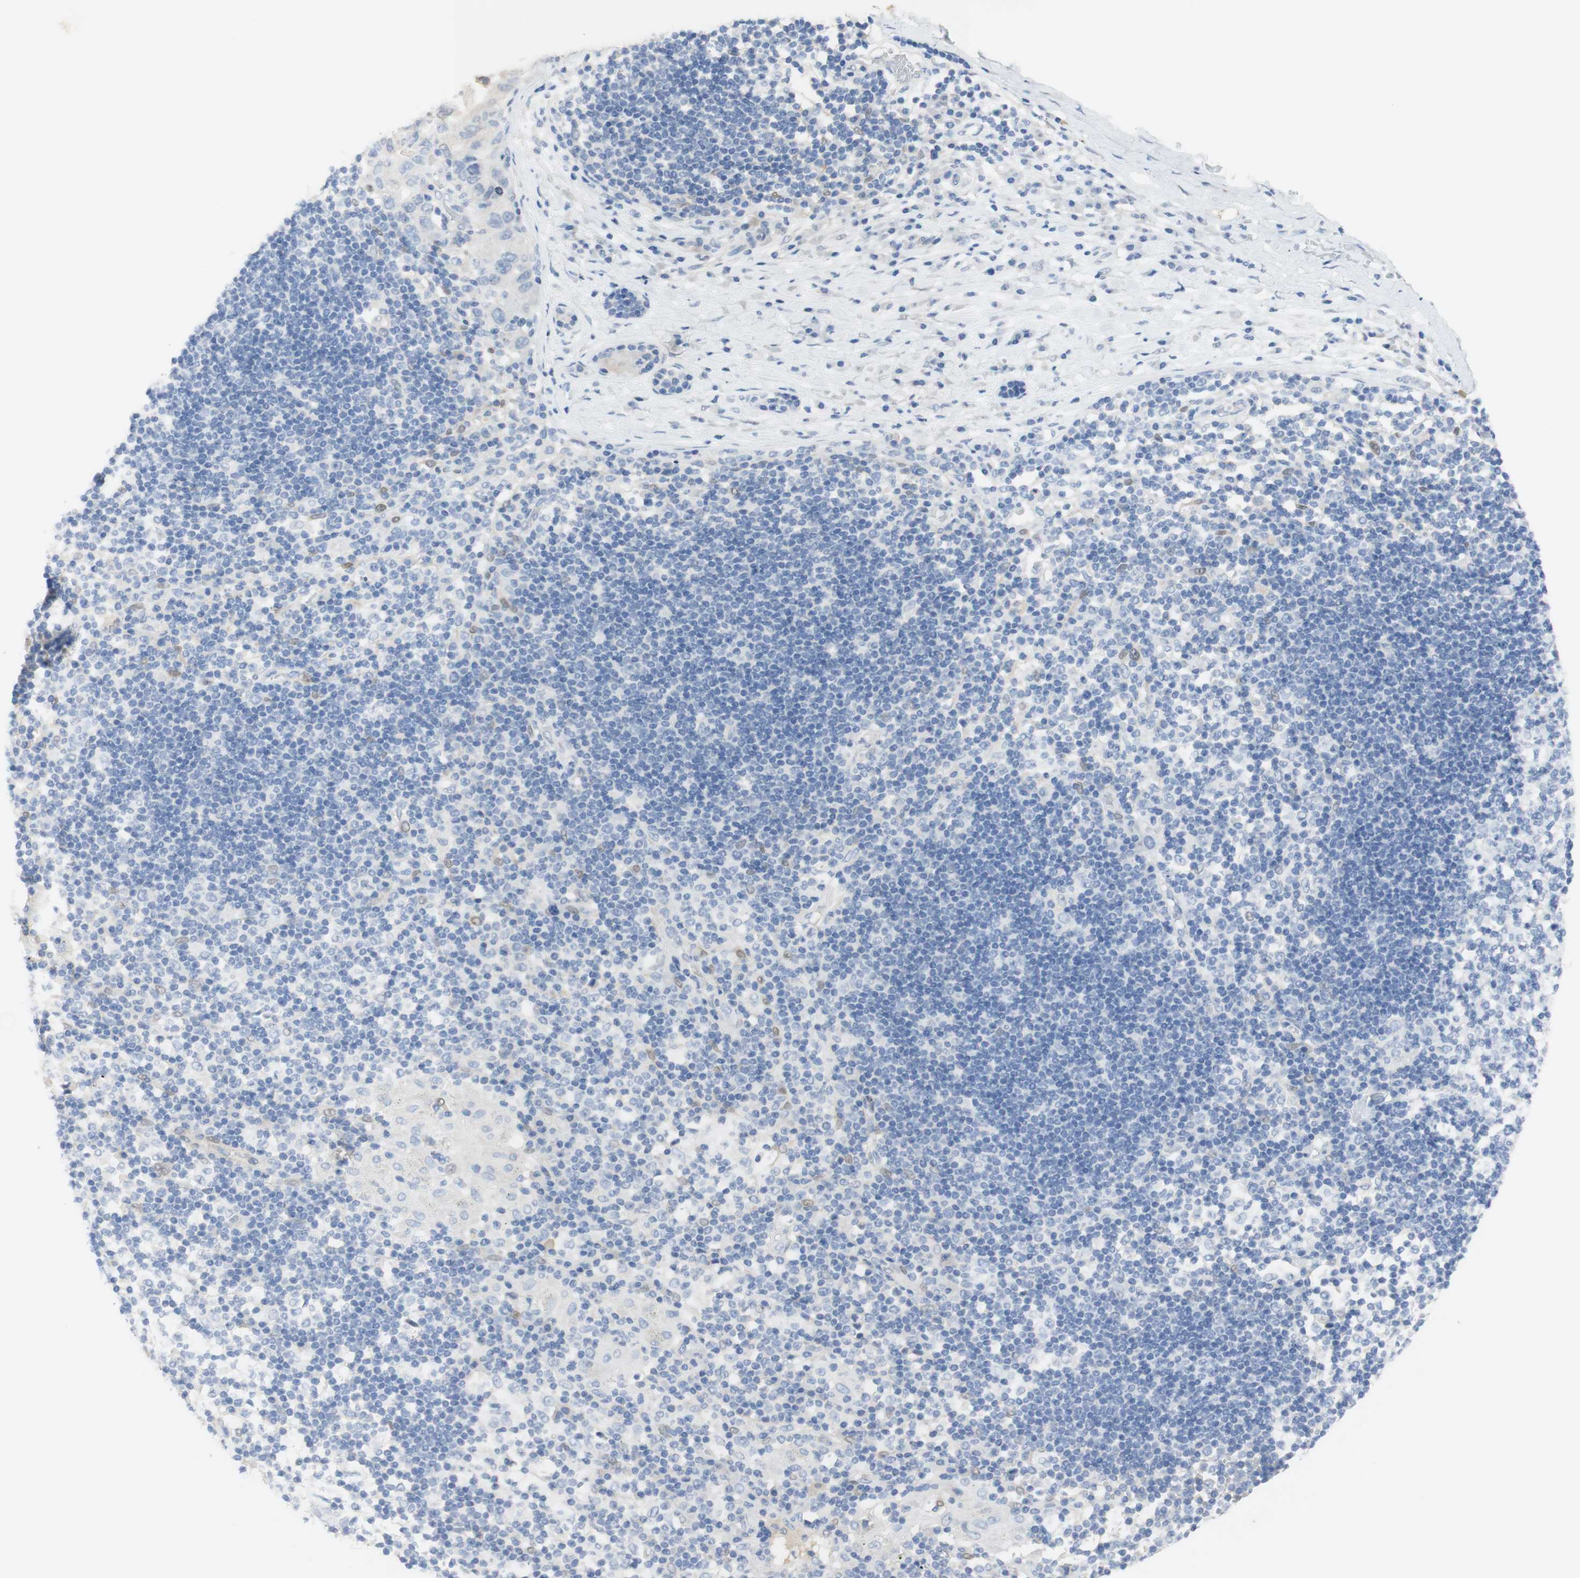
{"staining": {"intensity": "moderate", "quantity": "25%-75%", "location": "cytoplasmic/membranous"}, "tissue": "adipose tissue", "cell_type": "Adipocytes", "image_type": "normal", "snomed": [{"axis": "morphology", "description": "Normal tissue, NOS"}, {"axis": "morphology", "description": "Adenocarcinoma, NOS"}, {"axis": "topography", "description": "Esophagus"}], "caption": "Immunohistochemical staining of benign human adipose tissue demonstrates medium levels of moderate cytoplasmic/membranous positivity in approximately 25%-75% of adipocytes.", "gene": "SELENBP1", "patient": {"sex": "male", "age": 62}}